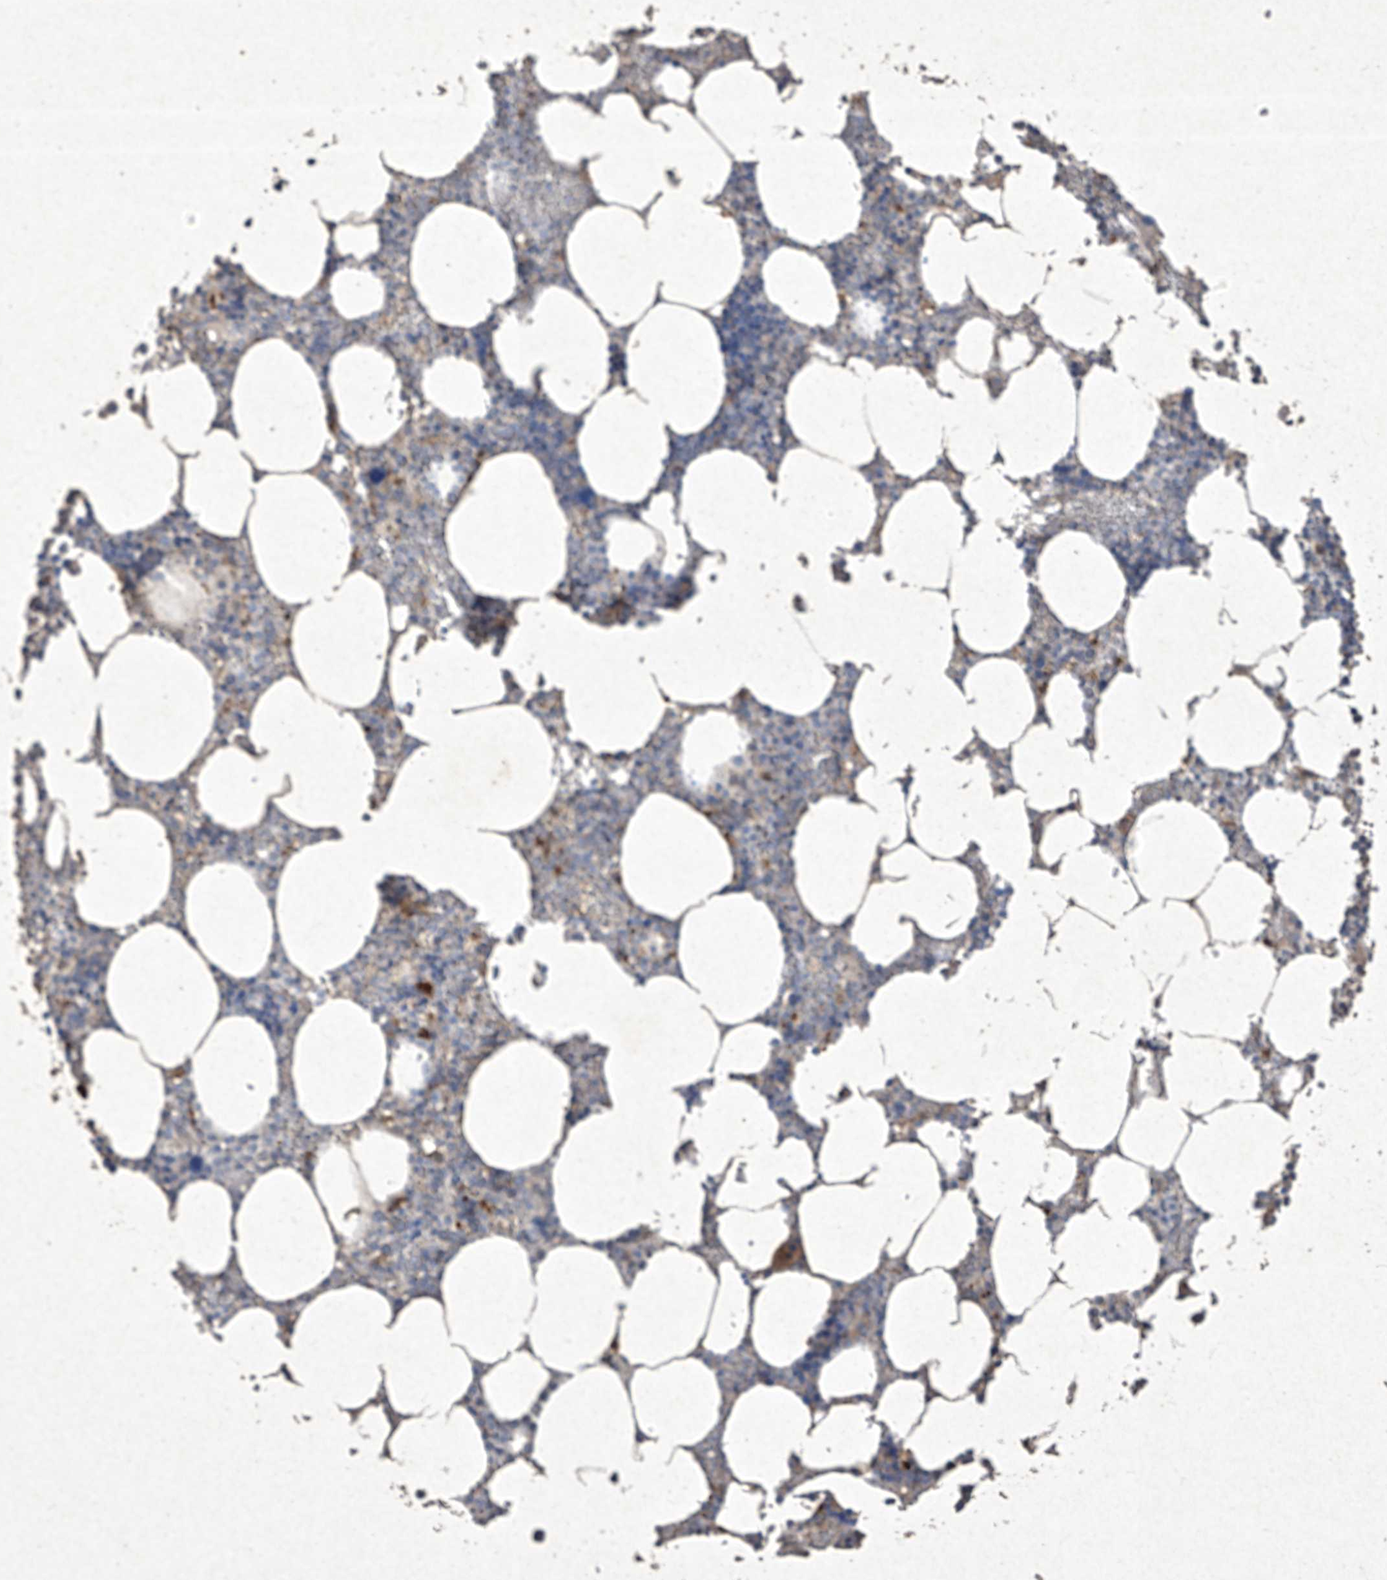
{"staining": {"intensity": "moderate", "quantity": "<25%", "location": "cytoplasmic/membranous"}, "tissue": "bone marrow", "cell_type": "Hematopoietic cells", "image_type": "normal", "snomed": [{"axis": "morphology", "description": "Normal tissue, NOS"}, {"axis": "topography", "description": "Bone marrow"}], "caption": "A high-resolution photomicrograph shows immunohistochemistry (IHC) staining of unremarkable bone marrow, which exhibits moderate cytoplasmic/membranous expression in about <25% of hematopoietic cells.", "gene": "MED16", "patient": {"sex": "male", "age": 70}}